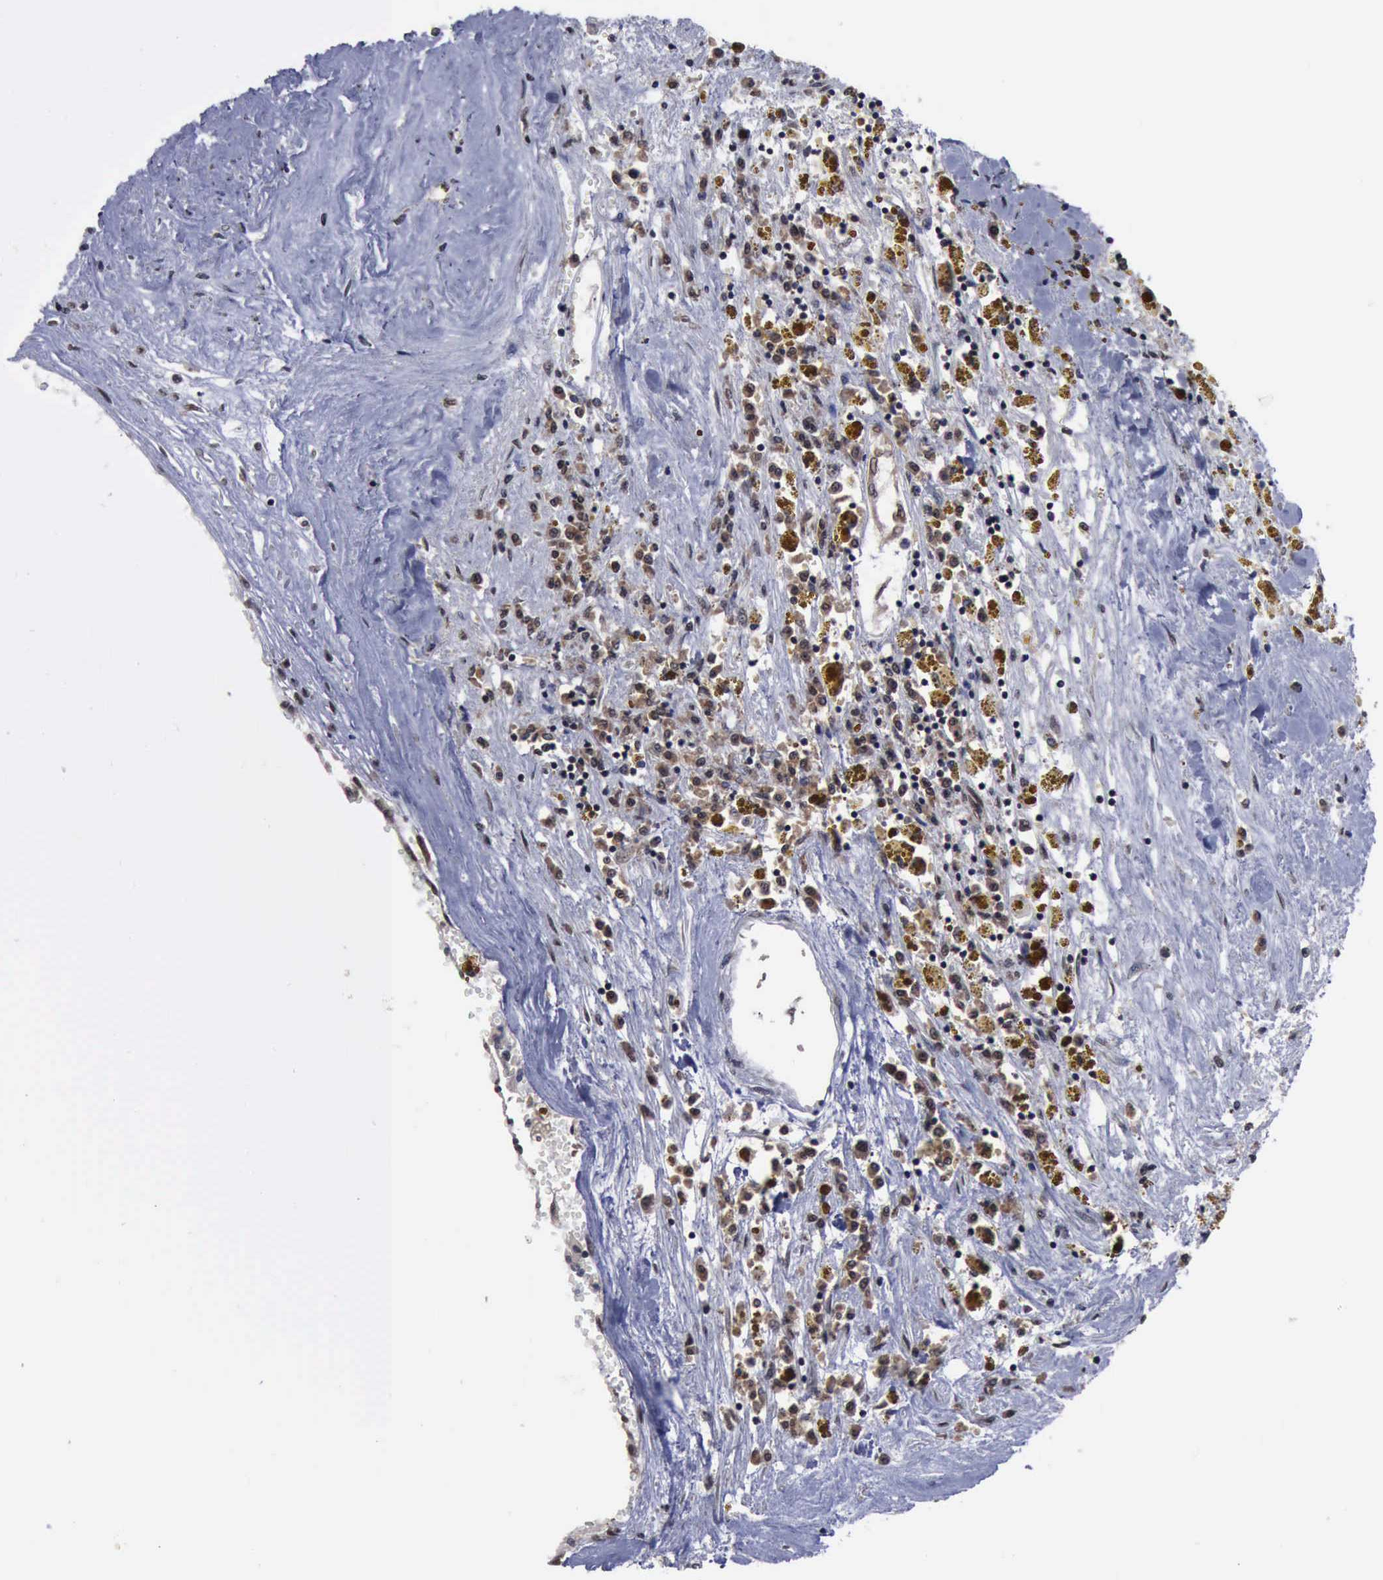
{"staining": {"intensity": "weak", "quantity": ">75%", "location": "cytoplasmic/membranous"}, "tissue": "renal cancer", "cell_type": "Tumor cells", "image_type": "cancer", "snomed": [{"axis": "morphology", "description": "Adenocarcinoma, NOS"}, {"axis": "topography", "description": "Kidney"}], "caption": "Adenocarcinoma (renal) stained with a protein marker demonstrates weak staining in tumor cells.", "gene": "RTCB", "patient": {"sex": "male", "age": 78}}